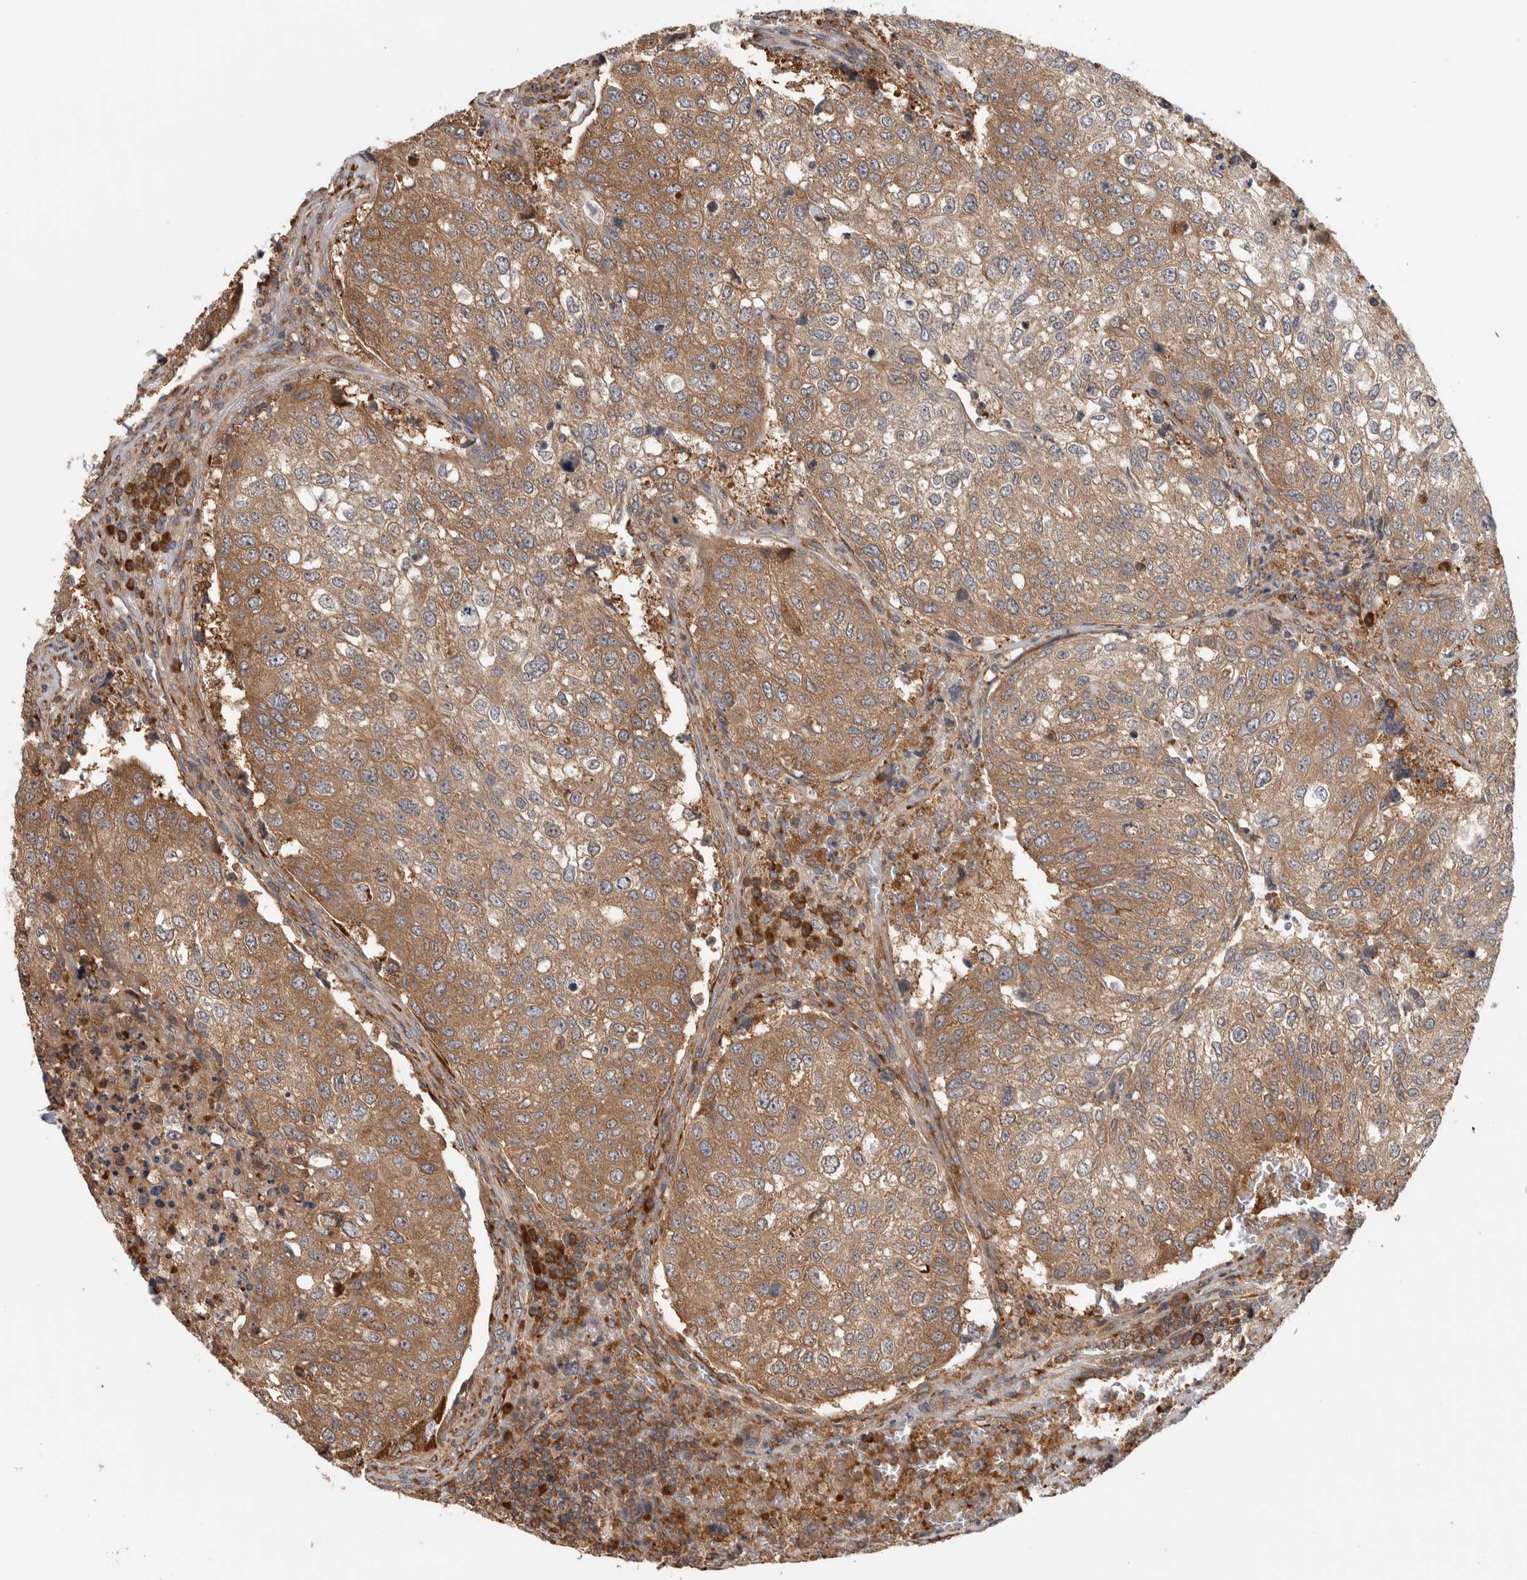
{"staining": {"intensity": "moderate", "quantity": ">75%", "location": "cytoplasmic/membranous"}, "tissue": "urothelial cancer", "cell_type": "Tumor cells", "image_type": "cancer", "snomed": [{"axis": "morphology", "description": "Urothelial carcinoma, High grade"}, {"axis": "topography", "description": "Lymph node"}, {"axis": "topography", "description": "Urinary bladder"}], "caption": "Immunohistochemical staining of human urothelial carcinoma (high-grade) demonstrates medium levels of moderate cytoplasmic/membranous staining in about >75% of tumor cells. (DAB (3,3'-diaminobenzidine) IHC, brown staining for protein, blue staining for nuclei).", "gene": "EIF3H", "patient": {"sex": "male", "age": 51}}